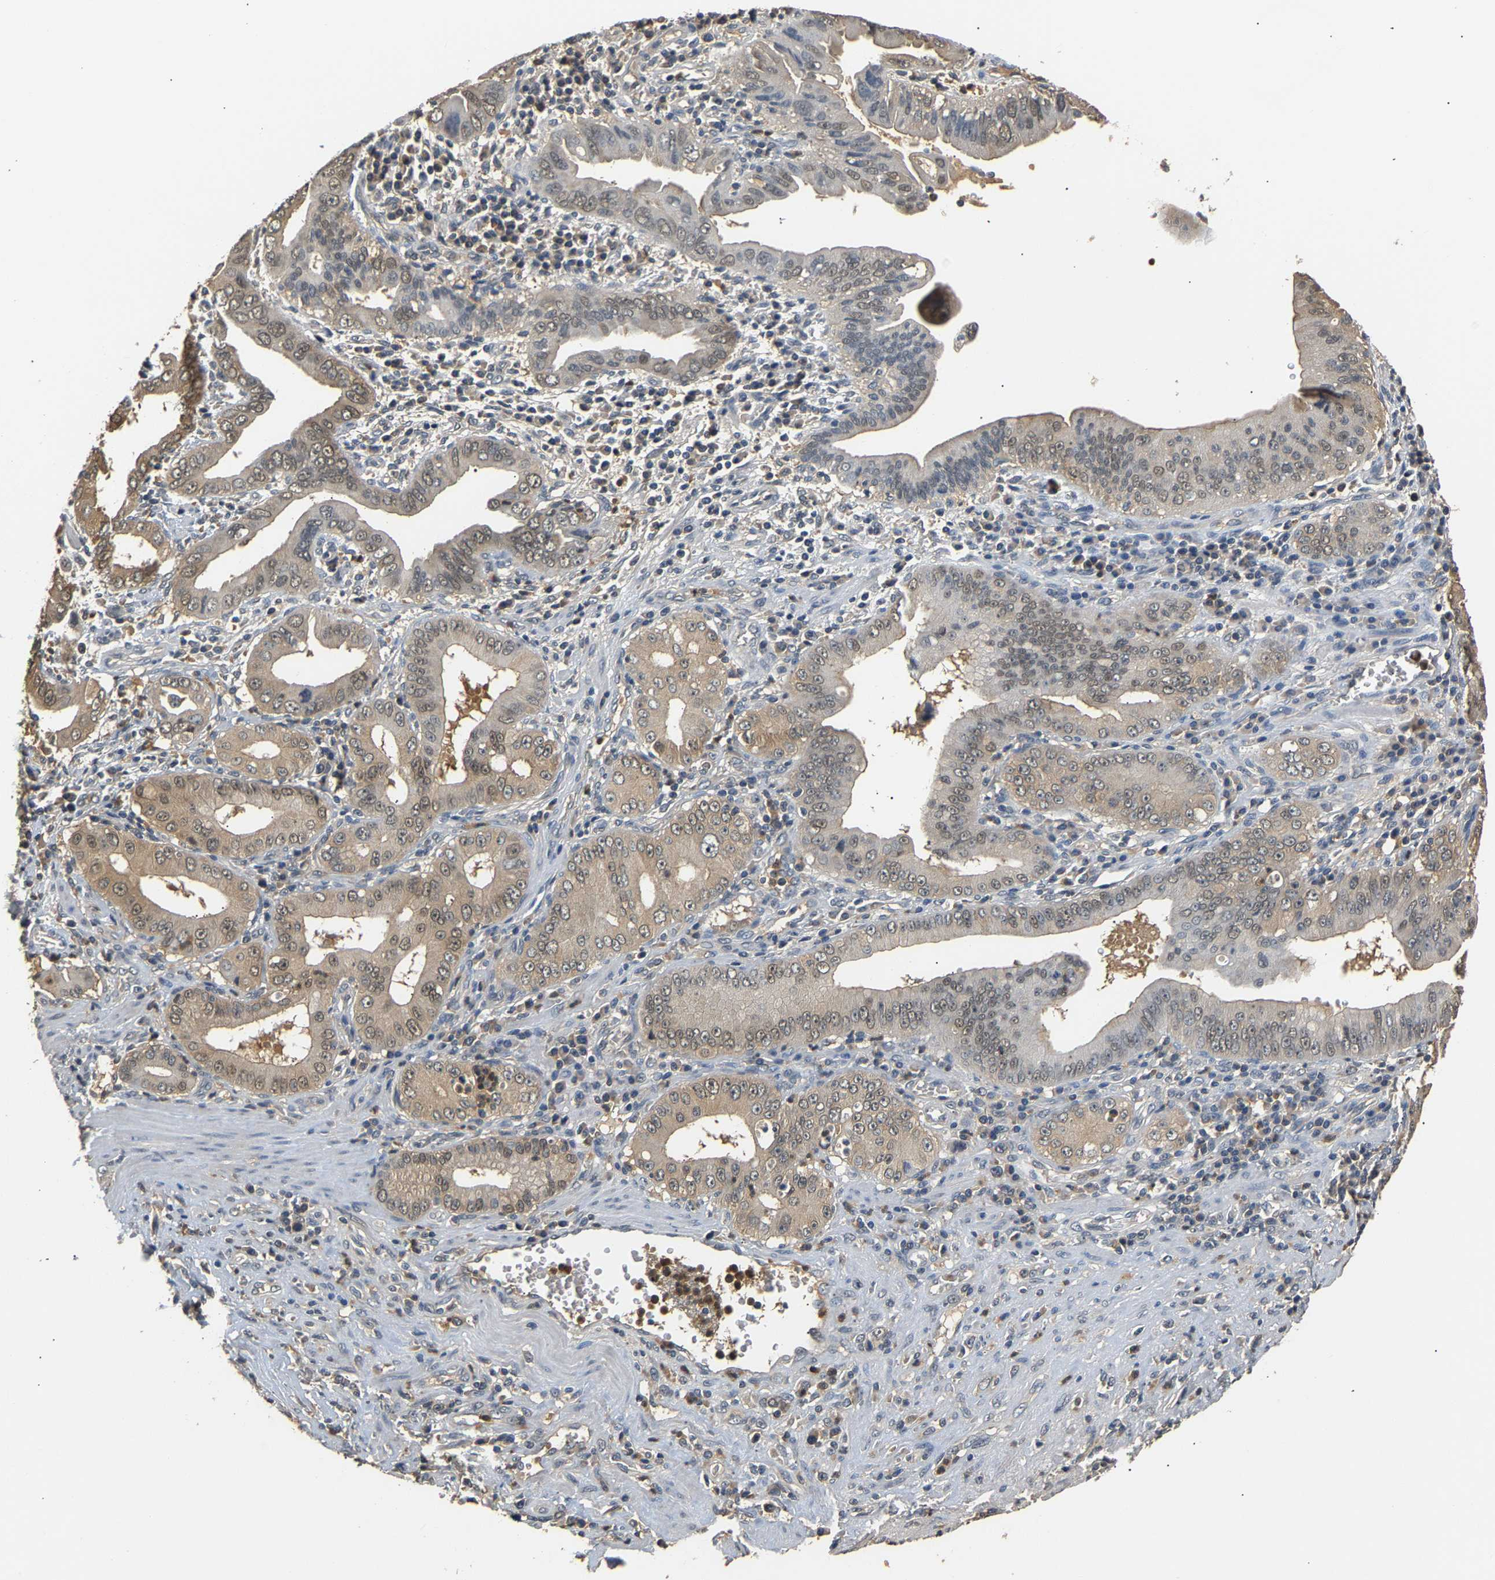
{"staining": {"intensity": "weak", "quantity": ">75%", "location": "cytoplasmic/membranous"}, "tissue": "pancreatic cancer", "cell_type": "Tumor cells", "image_type": "cancer", "snomed": [{"axis": "morphology", "description": "Adenocarcinoma, NOS"}, {"axis": "topography", "description": "Pancreas"}], "caption": "About >75% of tumor cells in human pancreatic cancer demonstrate weak cytoplasmic/membranous protein staining as visualized by brown immunohistochemical staining.", "gene": "GPI", "patient": {"sex": "male", "age": 41}}